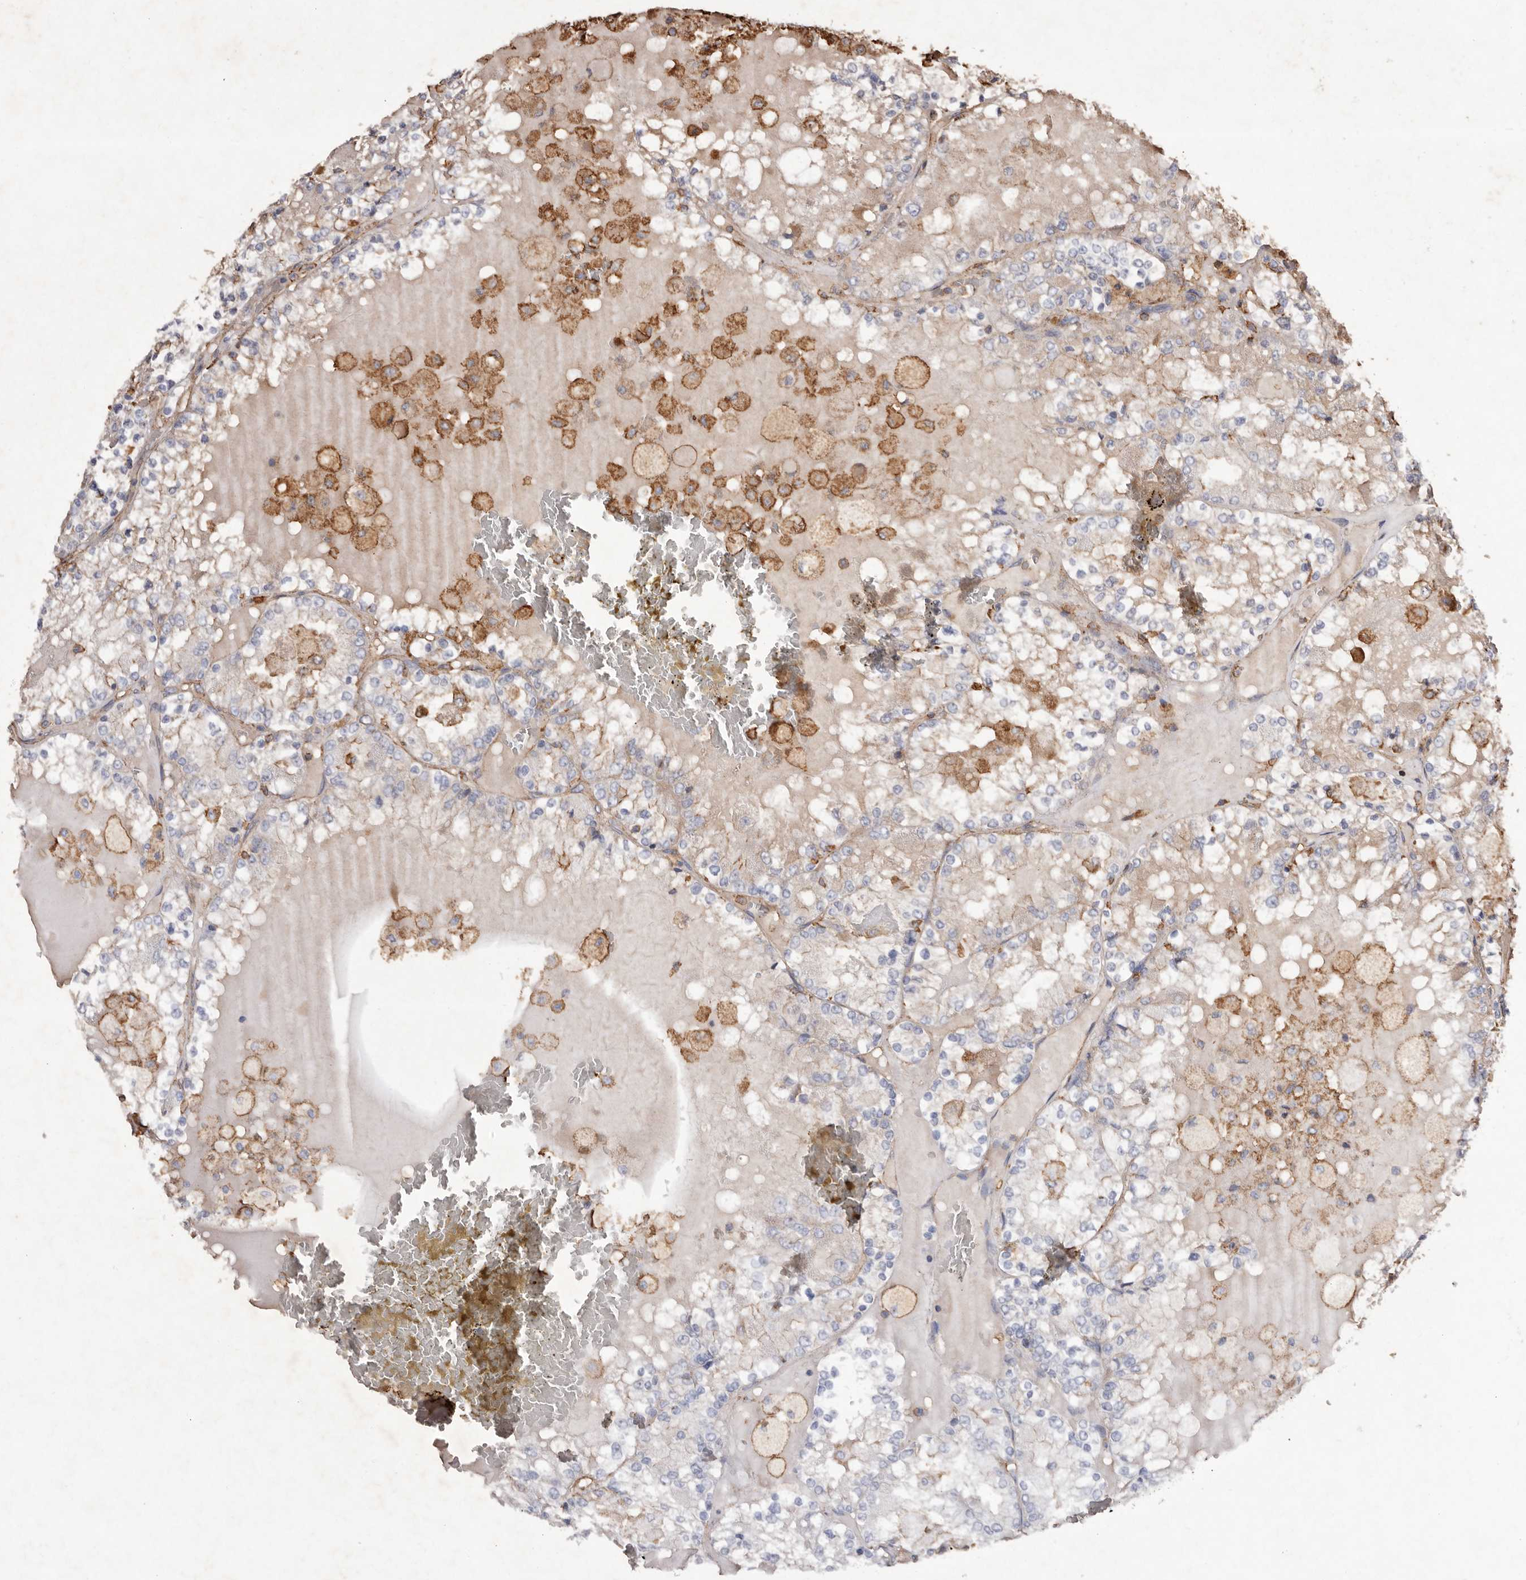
{"staining": {"intensity": "negative", "quantity": "none", "location": "none"}, "tissue": "renal cancer", "cell_type": "Tumor cells", "image_type": "cancer", "snomed": [{"axis": "morphology", "description": "Adenocarcinoma, NOS"}, {"axis": "topography", "description": "Kidney"}], "caption": "Histopathology image shows no significant protein expression in tumor cells of renal cancer (adenocarcinoma).", "gene": "COQ8B", "patient": {"sex": "female", "age": 56}}